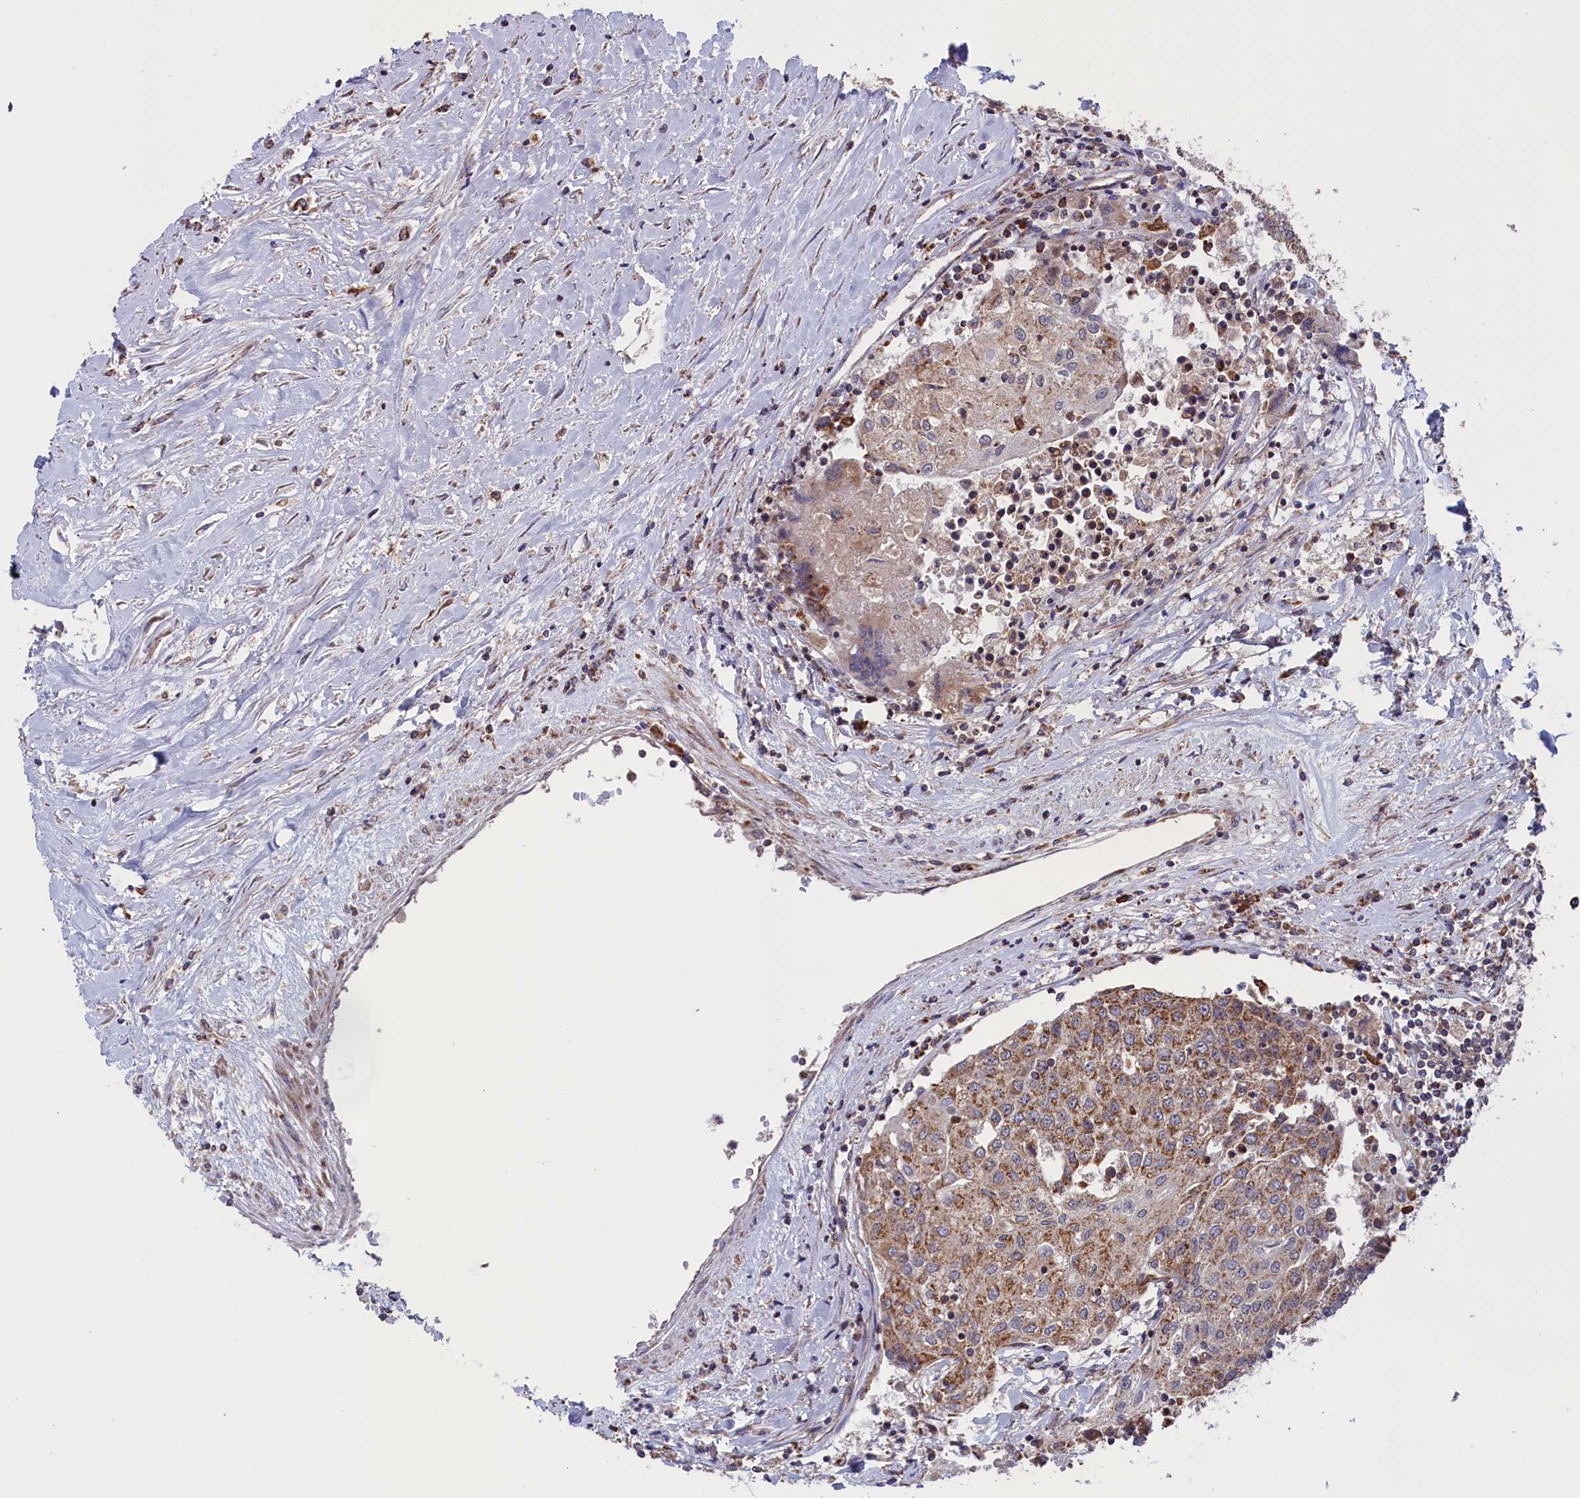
{"staining": {"intensity": "moderate", "quantity": ">75%", "location": "cytoplasmic/membranous"}, "tissue": "urothelial cancer", "cell_type": "Tumor cells", "image_type": "cancer", "snomed": [{"axis": "morphology", "description": "Urothelial carcinoma, High grade"}, {"axis": "topography", "description": "Urinary bladder"}], "caption": "IHC staining of urothelial cancer, which displays medium levels of moderate cytoplasmic/membranous positivity in approximately >75% of tumor cells indicating moderate cytoplasmic/membranous protein positivity. The staining was performed using DAB (3,3'-diaminobenzidine) (brown) for protein detection and nuclei were counterstained in hematoxylin (blue).", "gene": "TIMM44", "patient": {"sex": "female", "age": 85}}